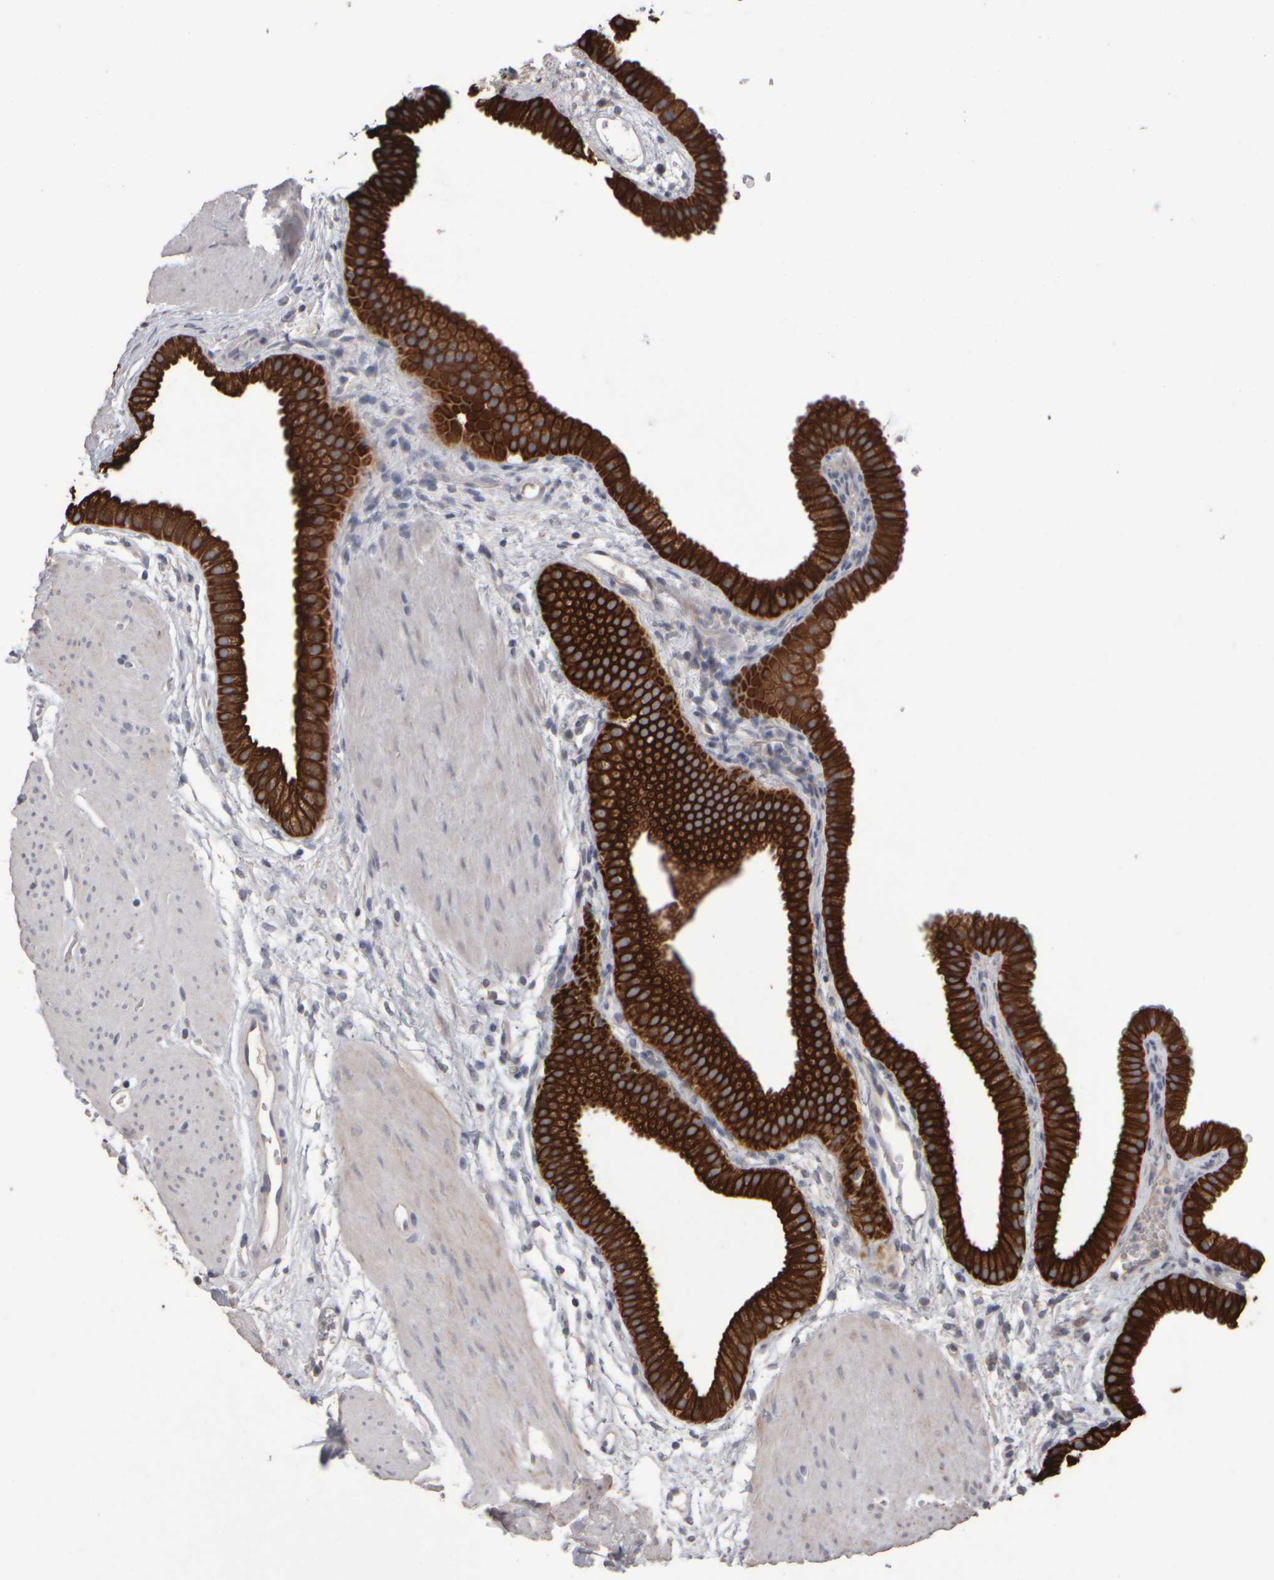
{"staining": {"intensity": "strong", "quantity": ">75%", "location": "cytoplasmic/membranous"}, "tissue": "gallbladder", "cell_type": "Glandular cells", "image_type": "normal", "snomed": [{"axis": "morphology", "description": "Normal tissue, NOS"}, {"axis": "topography", "description": "Gallbladder"}], "caption": "Immunohistochemistry (IHC) of unremarkable gallbladder exhibits high levels of strong cytoplasmic/membranous positivity in approximately >75% of glandular cells. The protein is shown in brown color, while the nuclei are stained blue.", "gene": "EPHX2", "patient": {"sex": "female", "age": 64}}